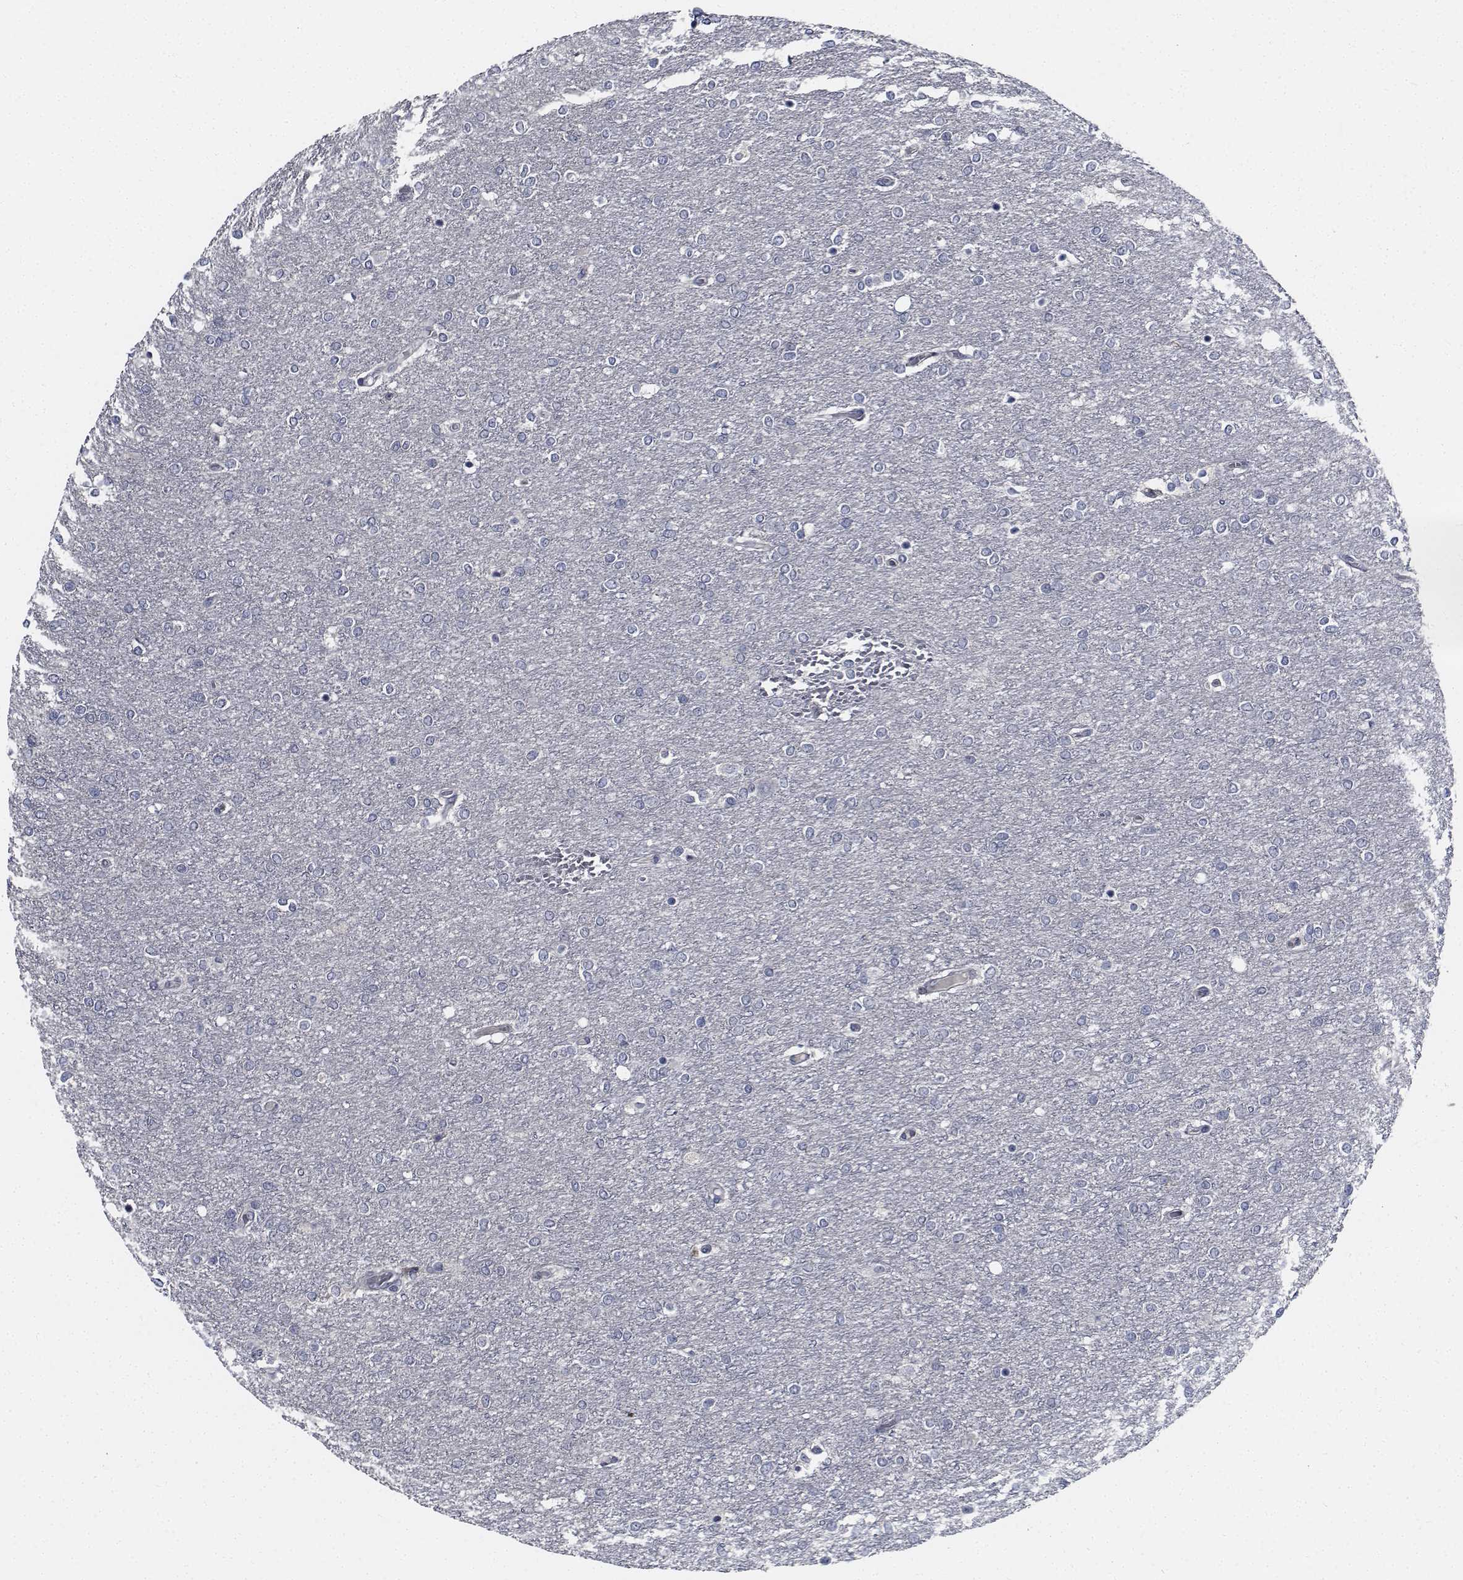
{"staining": {"intensity": "negative", "quantity": "none", "location": "none"}, "tissue": "glioma", "cell_type": "Tumor cells", "image_type": "cancer", "snomed": [{"axis": "morphology", "description": "Glioma, malignant, High grade"}, {"axis": "topography", "description": "Brain"}], "caption": "Immunohistochemistry (IHC) histopathology image of neoplastic tissue: human malignant glioma (high-grade) stained with DAB (3,3'-diaminobenzidine) demonstrates no significant protein staining in tumor cells. (IHC, brightfield microscopy, high magnification).", "gene": "NVL", "patient": {"sex": "female", "age": 61}}